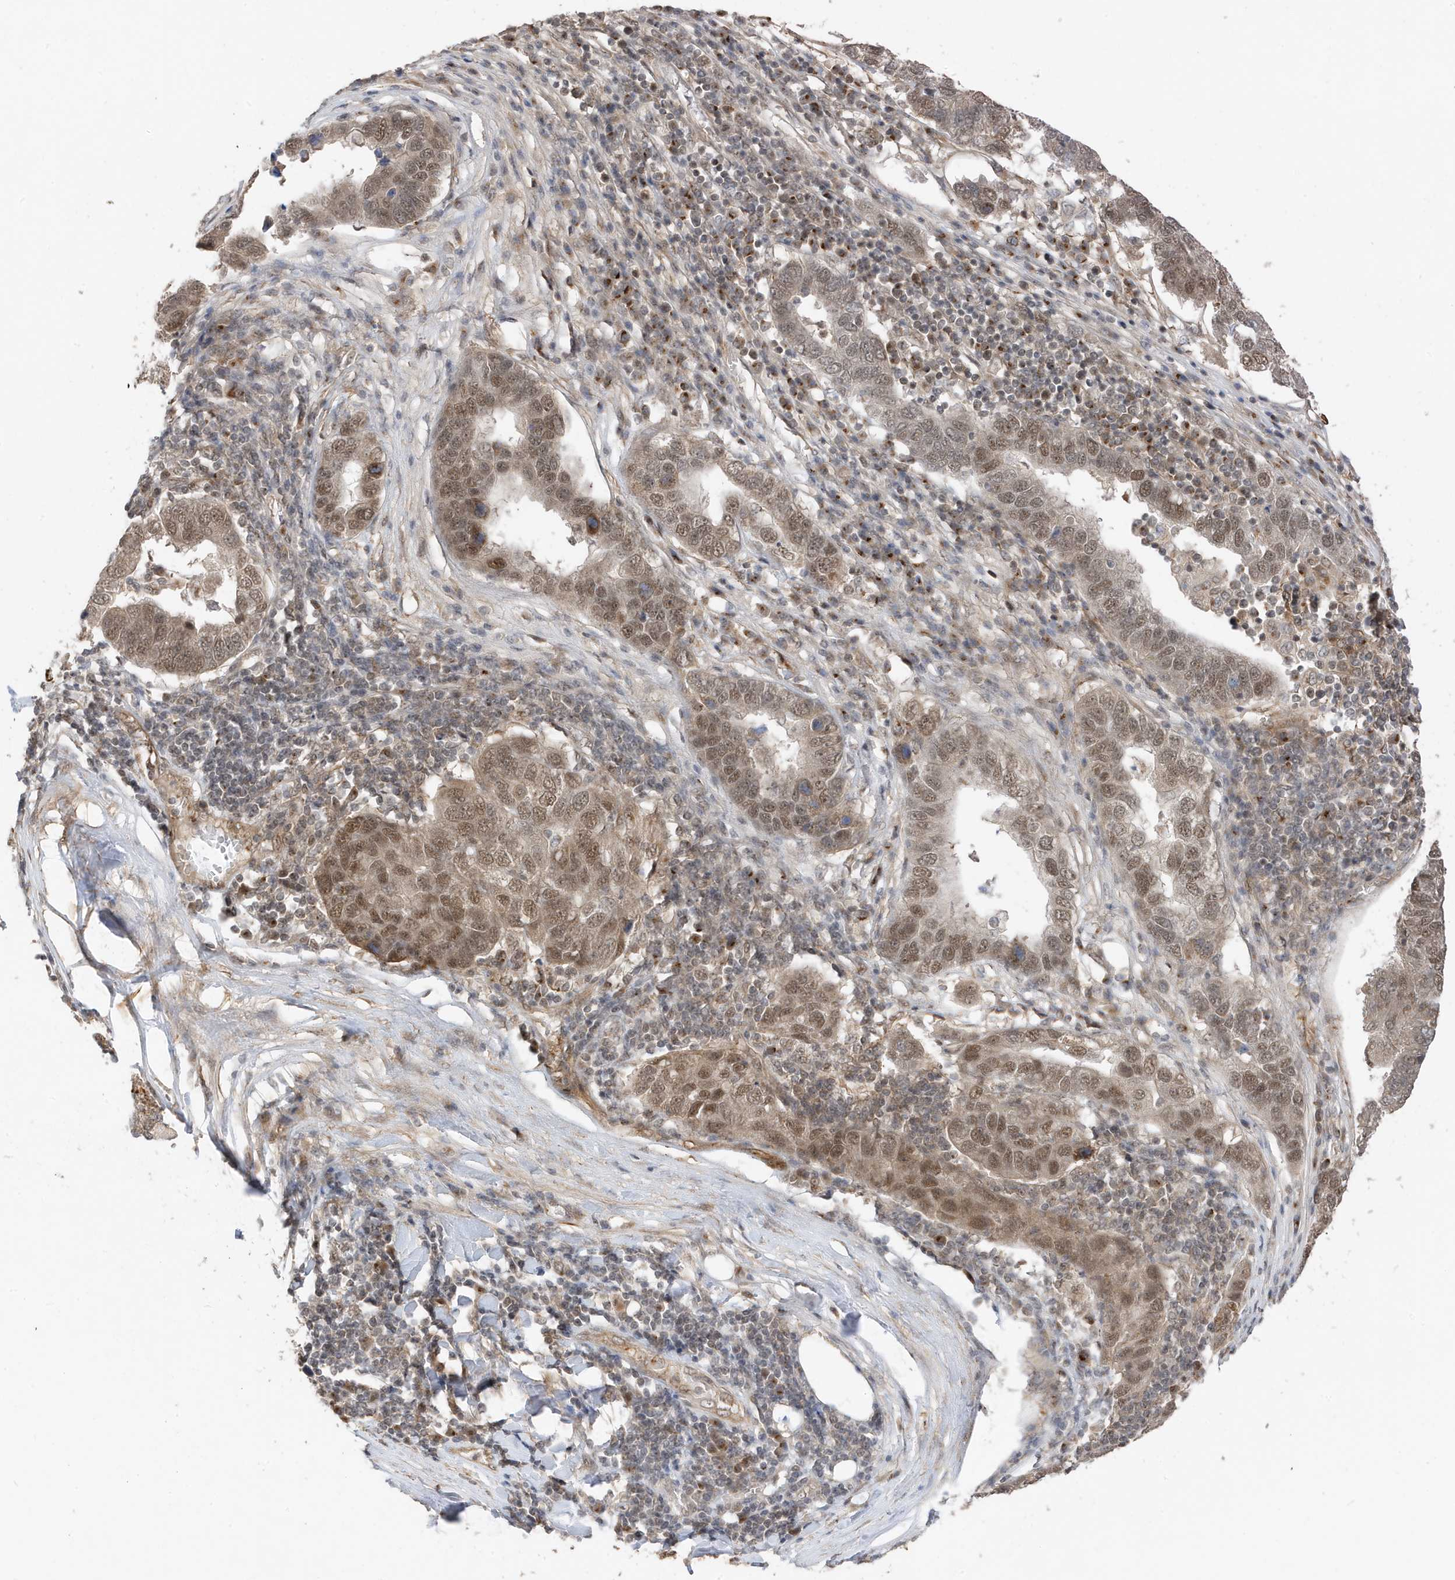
{"staining": {"intensity": "moderate", "quantity": ">75%", "location": "cytoplasmic/membranous,nuclear"}, "tissue": "pancreatic cancer", "cell_type": "Tumor cells", "image_type": "cancer", "snomed": [{"axis": "morphology", "description": "Adenocarcinoma, NOS"}, {"axis": "topography", "description": "Pancreas"}], "caption": "Brown immunohistochemical staining in human pancreatic cancer reveals moderate cytoplasmic/membranous and nuclear expression in approximately >75% of tumor cells. The staining is performed using DAB (3,3'-diaminobenzidine) brown chromogen to label protein expression. The nuclei are counter-stained blue using hematoxylin.", "gene": "MAST3", "patient": {"sex": "female", "age": 61}}